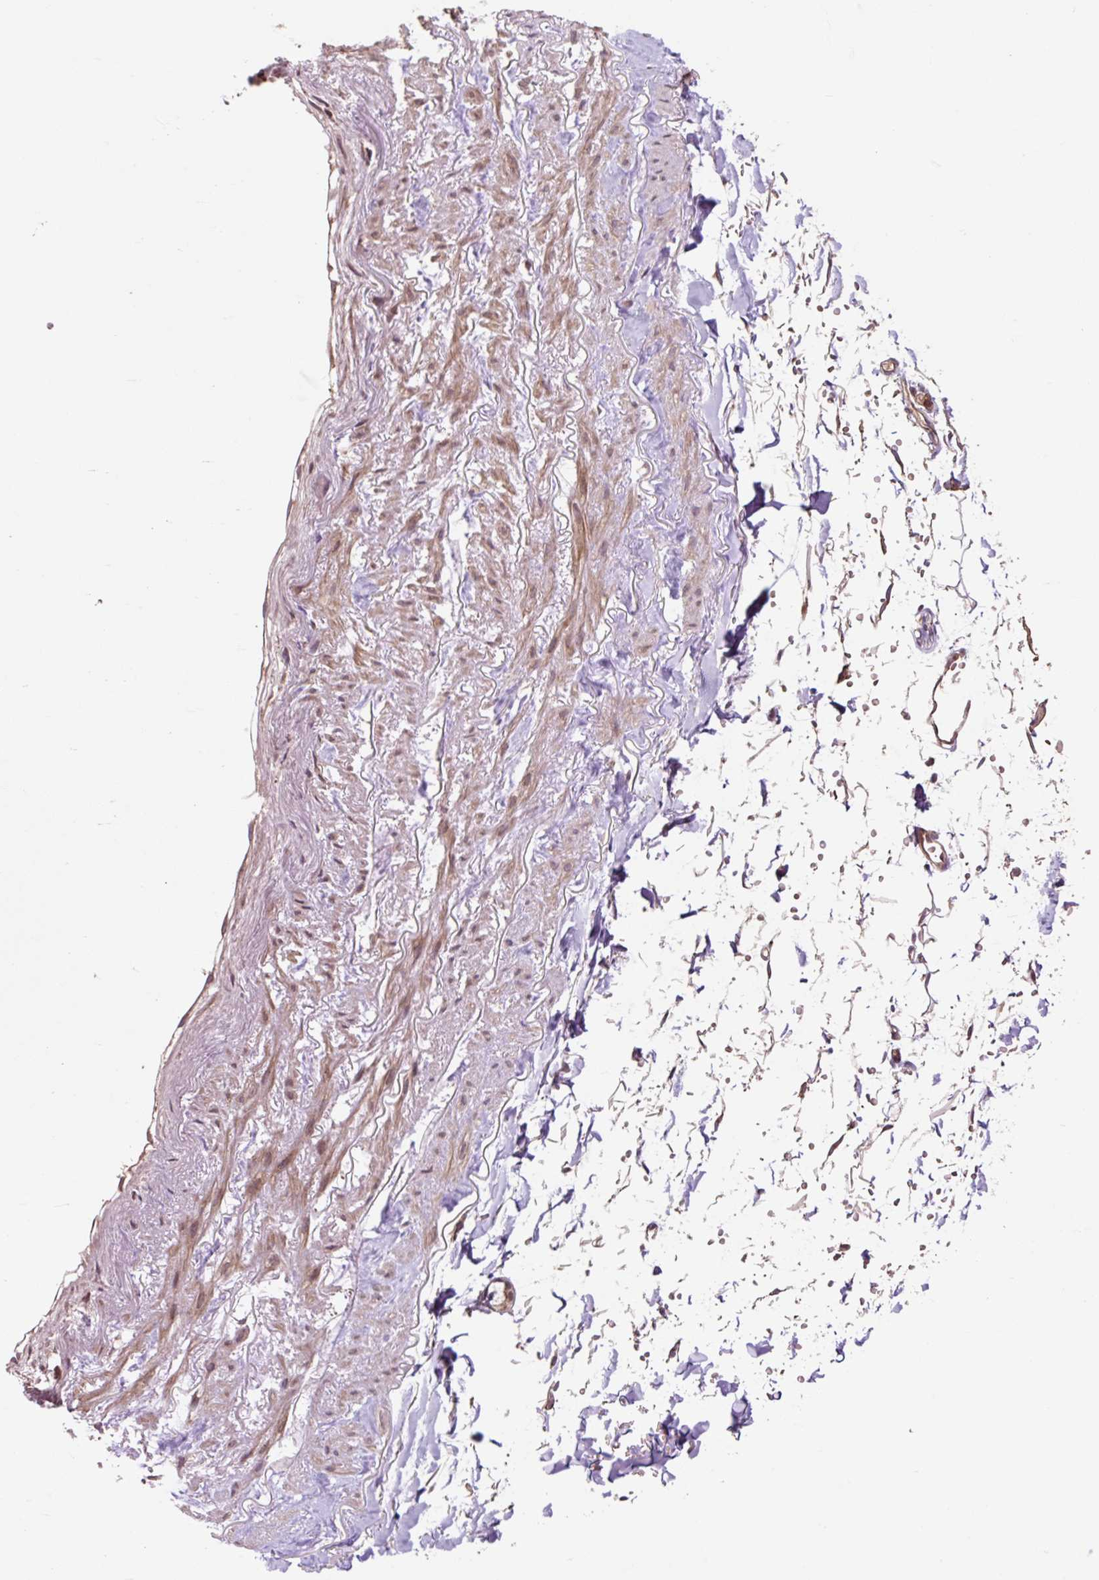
{"staining": {"intensity": "moderate", "quantity": "25%-75%", "location": "cytoplasmic/membranous"}, "tissue": "adipose tissue", "cell_type": "Adipocytes", "image_type": "normal", "snomed": [{"axis": "morphology", "description": "Normal tissue, NOS"}, {"axis": "topography", "description": "Cartilage tissue"}, {"axis": "topography", "description": "Bronchus"}, {"axis": "topography", "description": "Peripheral nerve tissue"}], "caption": "High-magnification brightfield microscopy of normal adipose tissue stained with DAB (3,3'-diaminobenzidine) (brown) and counterstained with hematoxylin (blue). adipocytes exhibit moderate cytoplasmic/membranous expression is appreciated in approximately25%-75% of cells. (DAB IHC, brown staining for protein, blue staining for nuclei).", "gene": "MMS19", "patient": {"sex": "female", "age": 59}}